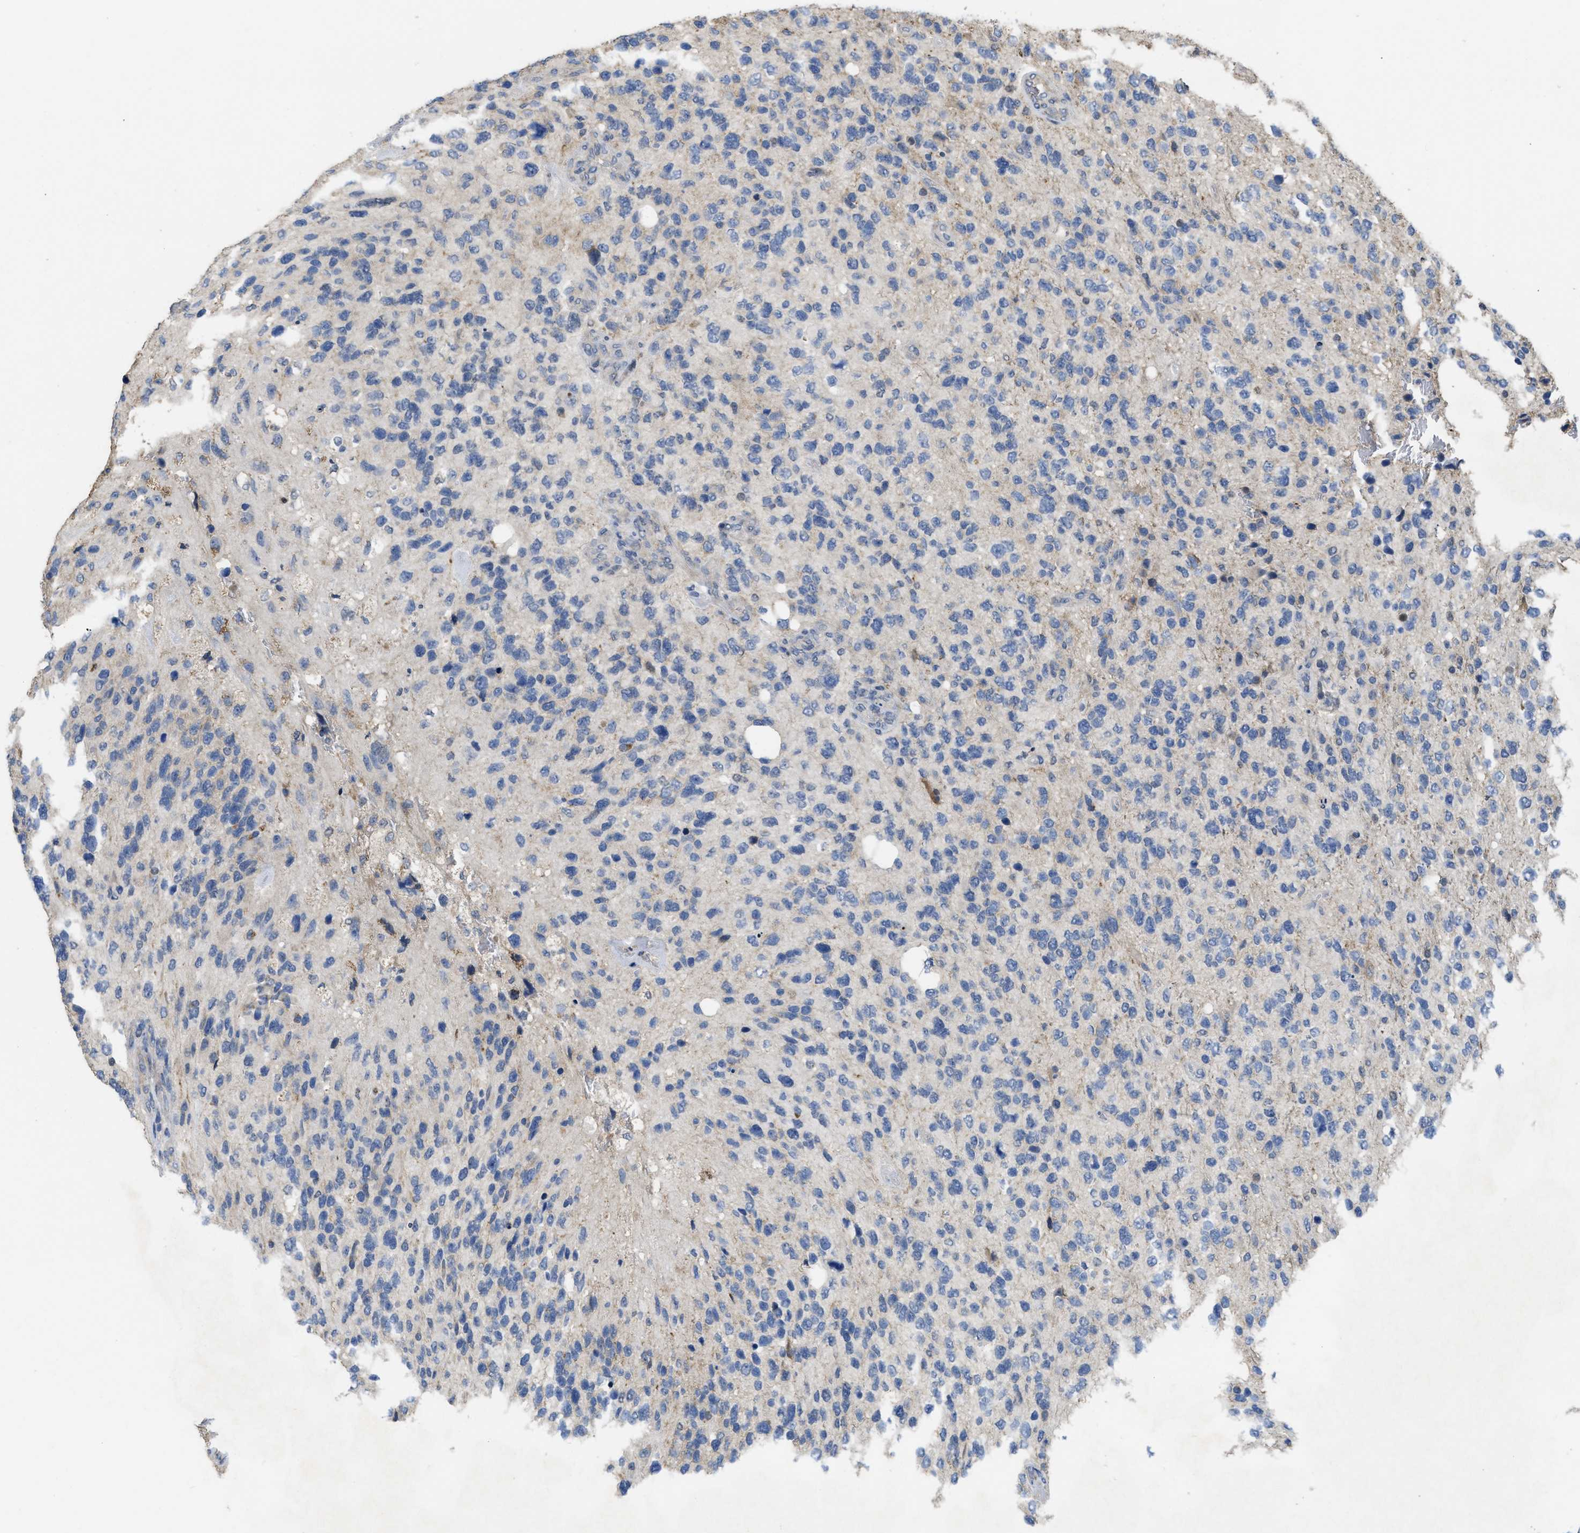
{"staining": {"intensity": "negative", "quantity": "none", "location": "none"}, "tissue": "glioma", "cell_type": "Tumor cells", "image_type": "cancer", "snomed": [{"axis": "morphology", "description": "Glioma, malignant, High grade"}, {"axis": "topography", "description": "Brain"}], "caption": "Protein analysis of malignant glioma (high-grade) exhibits no significant staining in tumor cells.", "gene": "CDPF1", "patient": {"sex": "female", "age": 58}}